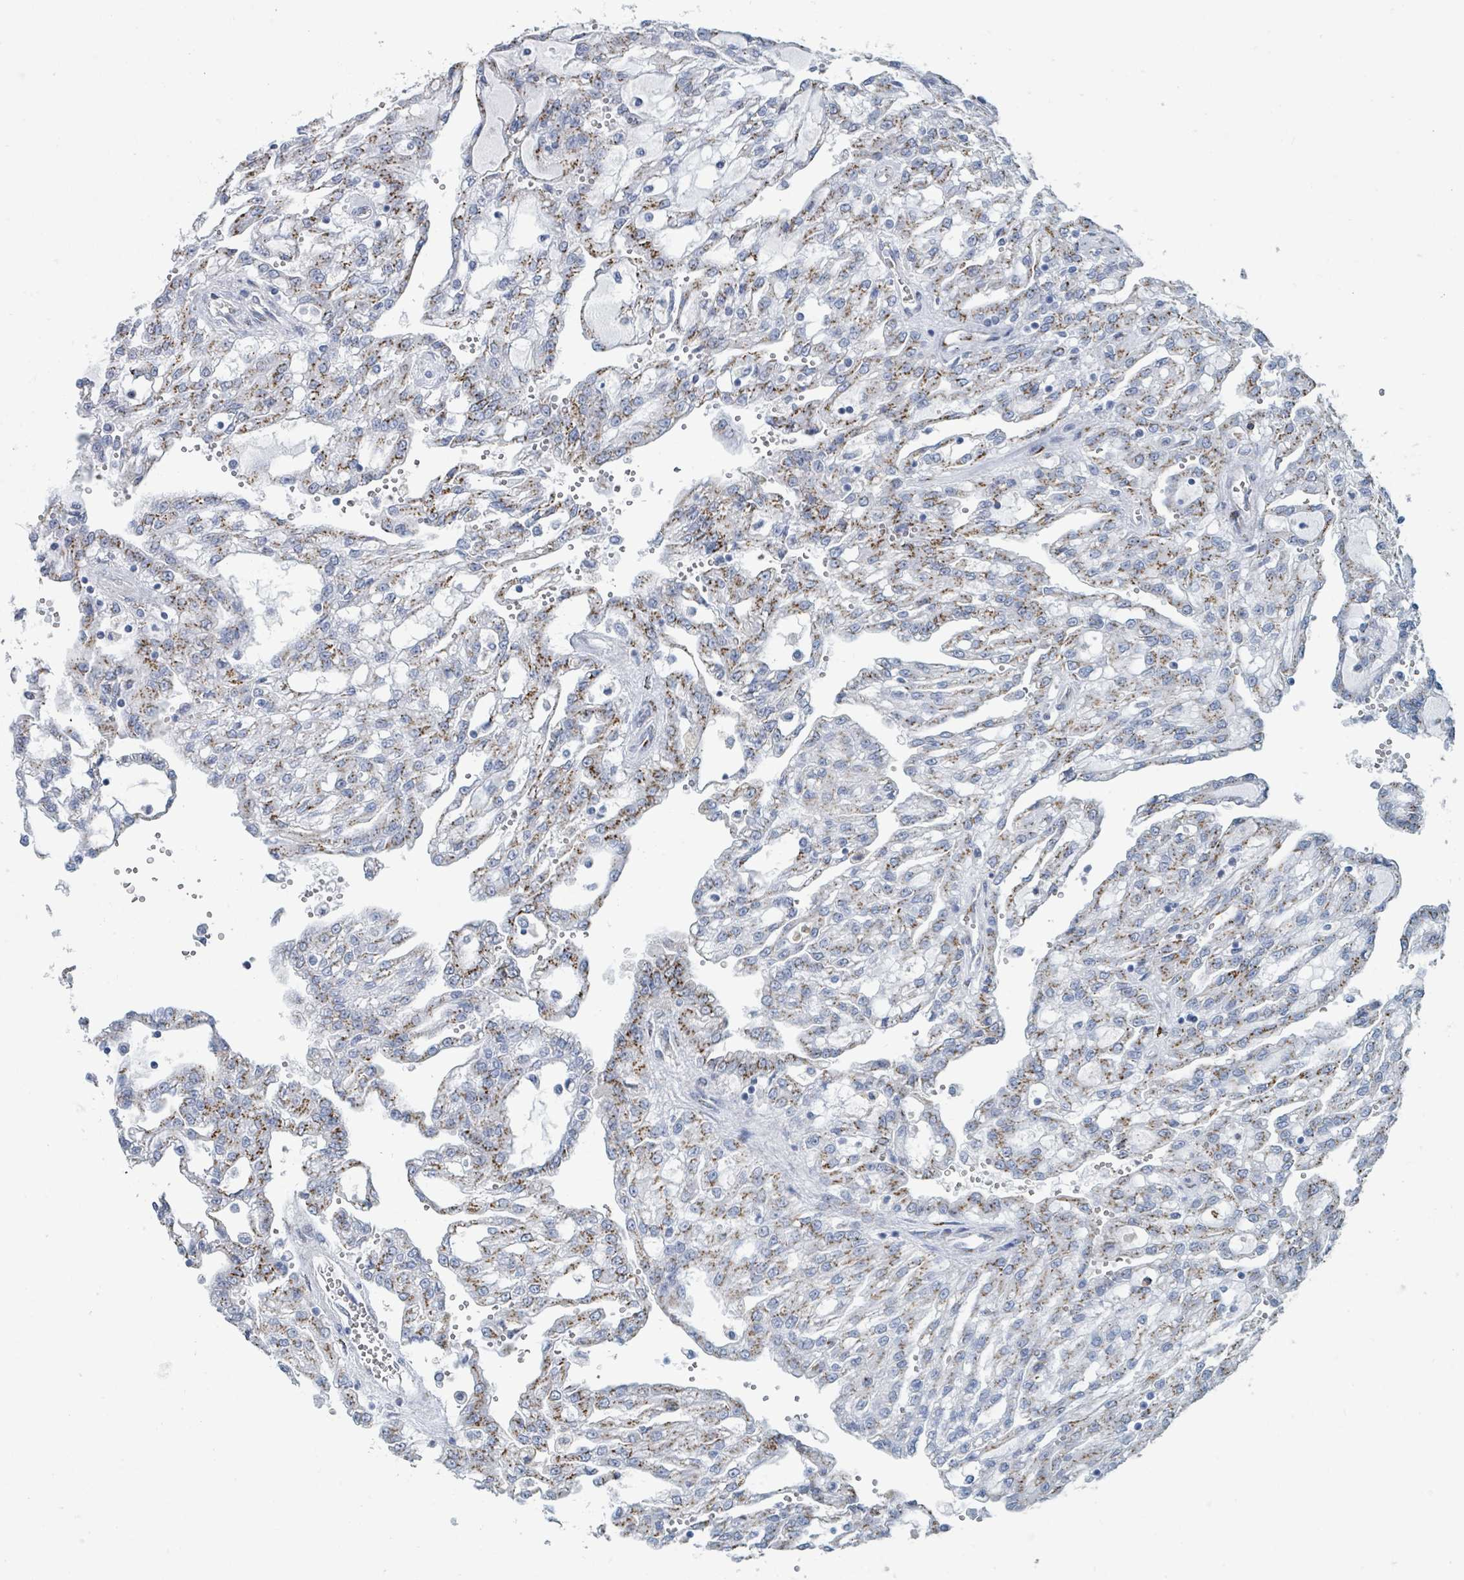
{"staining": {"intensity": "moderate", "quantity": "25%-75%", "location": "cytoplasmic/membranous"}, "tissue": "renal cancer", "cell_type": "Tumor cells", "image_type": "cancer", "snomed": [{"axis": "morphology", "description": "Adenocarcinoma, NOS"}, {"axis": "topography", "description": "Kidney"}], "caption": "IHC of renal cancer shows medium levels of moderate cytoplasmic/membranous expression in approximately 25%-75% of tumor cells.", "gene": "DCAF5", "patient": {"sex": "male", "age": 63}}